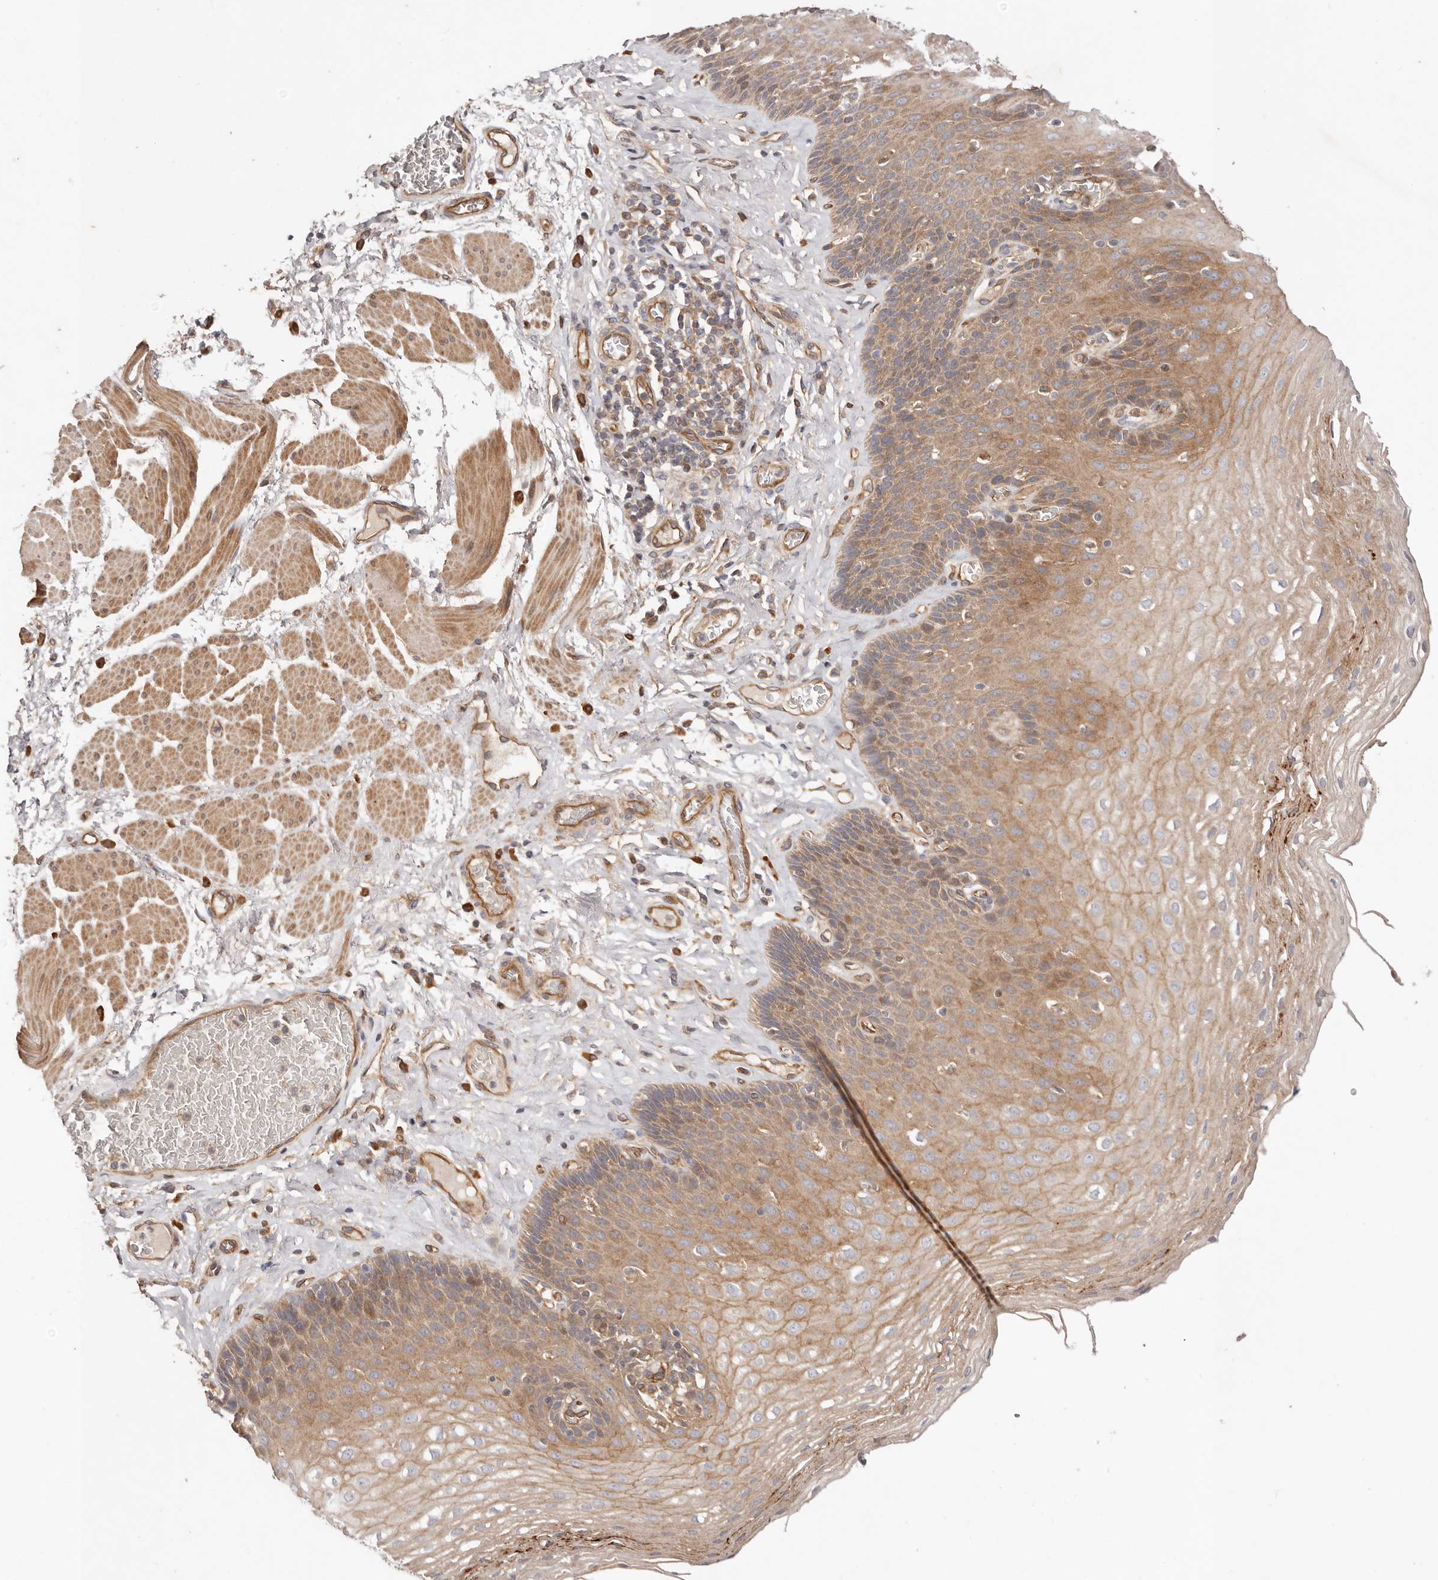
{"staining": {"intensity": "moderate", "quantity": ">75%", "location": "cytoplasmic/membranous"}, "tissue": "esophagus", "cell_type": "Squamous epithelial cells", "image_type": "normal", "snomed": [{"axis": "morphology", "description": "Normal tissue, NOS"}, {"axis": "topography", "description": "Esophagus"}], "caption": "The photomicrograph displays staining of benign esophagus, revealing moderate cytoplasmic/membranous protein positivity (brown color) within squamous epithelial cells. The staining was performed using DAB (3,3'-diaminobenzidine), with brown indicating positive protein expression. Nuclei are stained blue with hematoxylin.", "gene": "MACF1", "patient": {"sex": "female", "age": 66}}